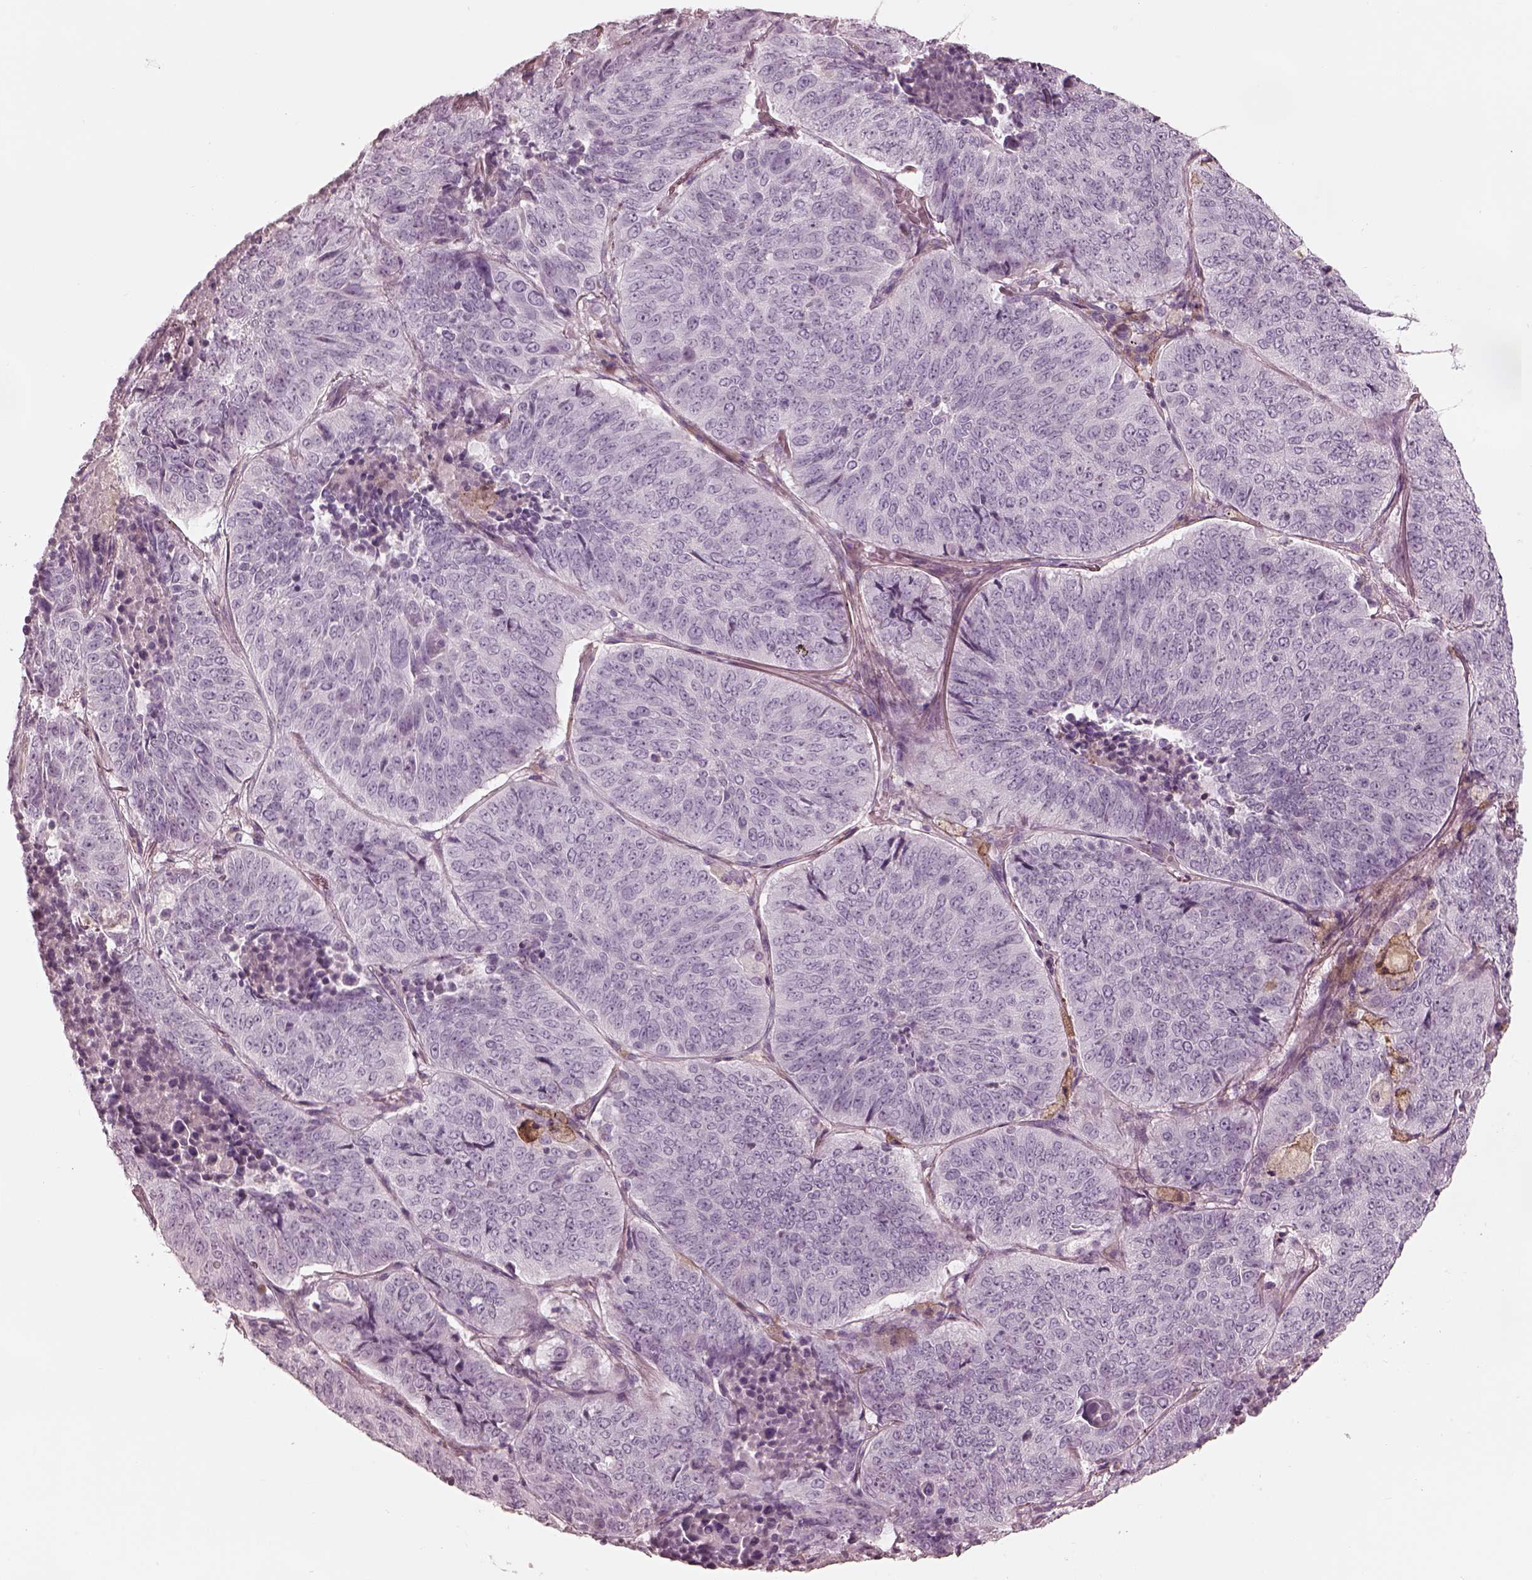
{"staining": {"intensity": "negative", "quantity": "none", "location": "none"}, "tissue": "lung cancer", "cell_type": "Tumor cells", "image_type": "cancer", "snomed": [{"axis": "morphology", "description": "Normal tissue, NOS"}, {"axis": "morphology", "description": "Squamous cell carcinoma, NOS"}, {"axis": "topography", "description": "Bronchus"}, {"axis": "topography", "description": "Lung"}], "caption": "High power microscopy photomicrograph of an immunohistochemistry (IHC) micrograph of lung squamous cell carcinoma, revealing no significant positivity in tumor cells.", "gene": "CADM2", "patient": {"sex": "male", "age": 64}}